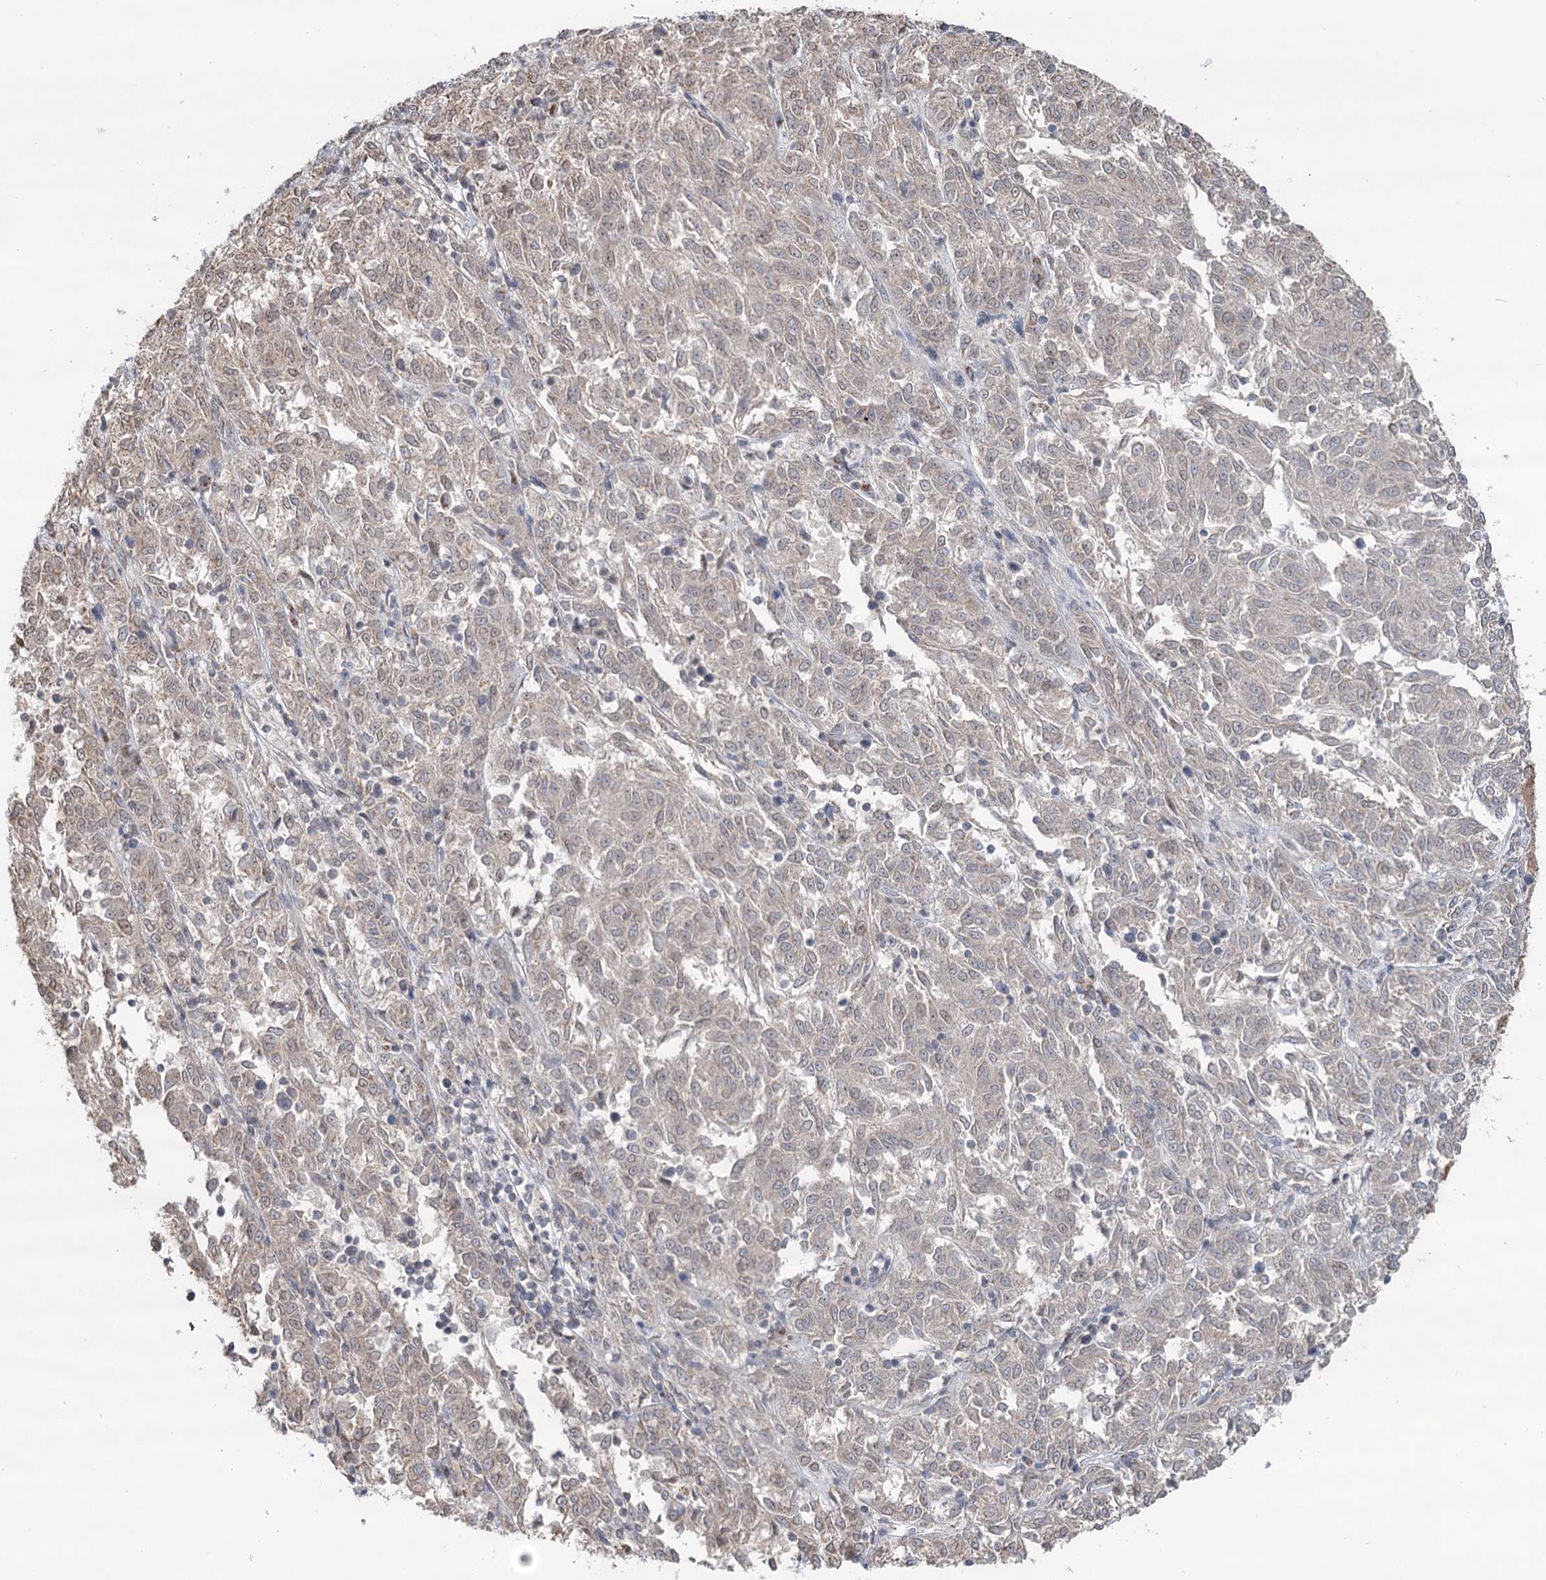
{"staining": {"intensity": "negative", "quantity": "none", "location": "none"}, "tissue": "melanoma", "cell_type": "Tumor cells", "image_type": "cancer", "snomed": [{"axis": "morphology", "description": "Malignant melanoma, NOS"}, {"axis": "topography", "description": "Skin"}], "caption": "Photomicrograph shows no protein staining in tumor cells of melanoma tissue.", "gene": "GPALPP1", "patient": {"sex": "female", "age": 72}}